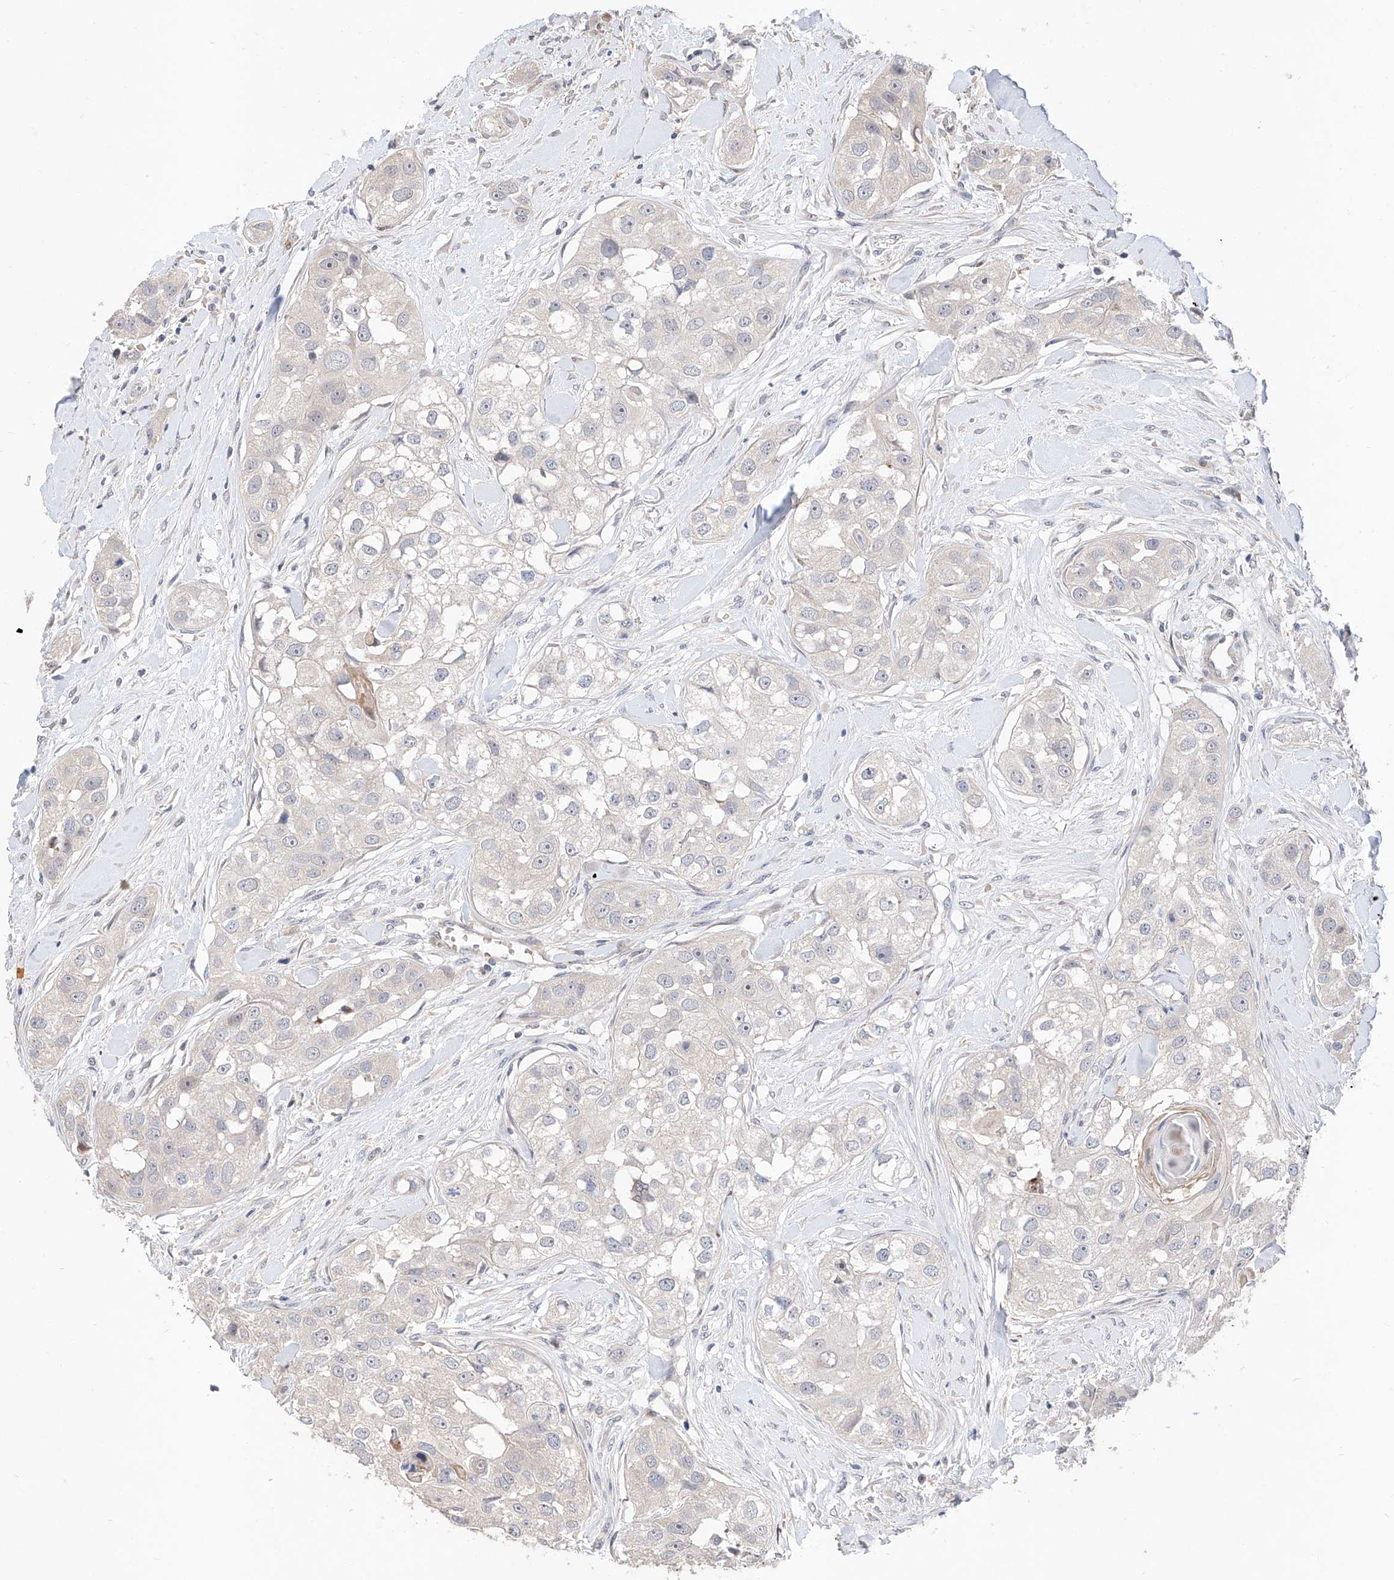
{"staining": {"intensity": "negative", "quantity": "none", "location": "none"}, "tissue": "head and neck cancer", "cell_type": "Tumor cells", "image_type": "cancer", "snomed": [{"axis": "morphology", "description": "Normal tissue, NOS"}, {"axis": "morphology", "description": "Squamous cell carcinoma, NOS"}, {"axis": "topography", "description": "Skeletal muscle"}, {"axis": "topography", "description": "Head-Neck"}], "caption": "The immunohistochemistry (IHC) image has no significant staining in tumor cells of head and neck cancer (squamous cell carcinoma) tissue.", "gene": "FUCA2", "patient": {"sex": "male", "age": 51}}